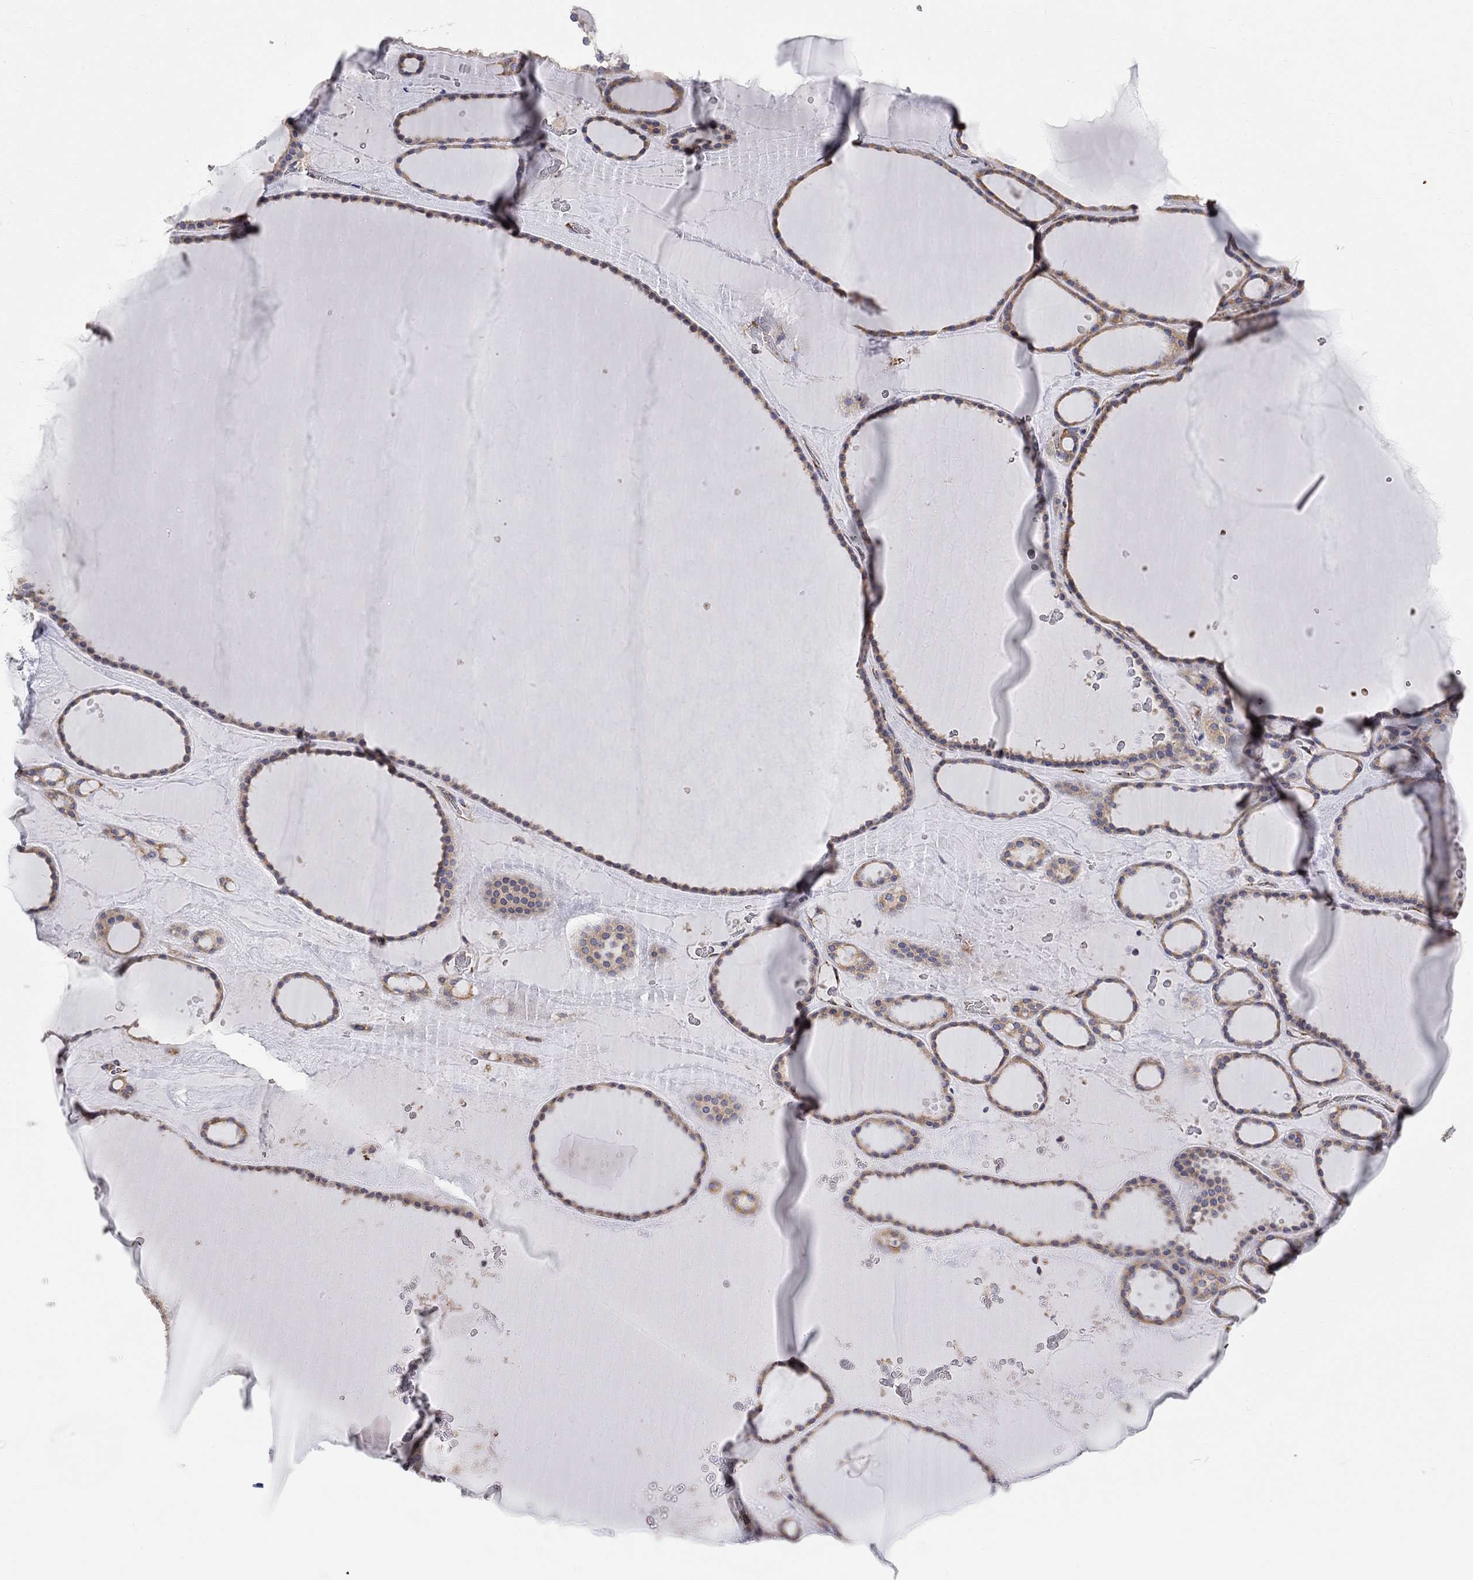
{"staining": {"intensity": "moderate", "quantity": ">75%", "location": "cytoplasmic/membranous"}, "tissue": "thyroid gland", "cell_type": "Glandular cells", "image_type": "normal", "snomed": [{"axis": "morphology", "description": "Normal tissue, NOS"}, {"axis": "topography", "description": "Thyroid gland"}], "caption": "There is medium levels of moderate cytoplasmic/membranous expression in glandular cells of unremarkable thyroid gland, as demonstrated by immunohistochemical staining (brown color).", "gene": "CASTOR1", "patient": {"sex": "male", "age": 63}}